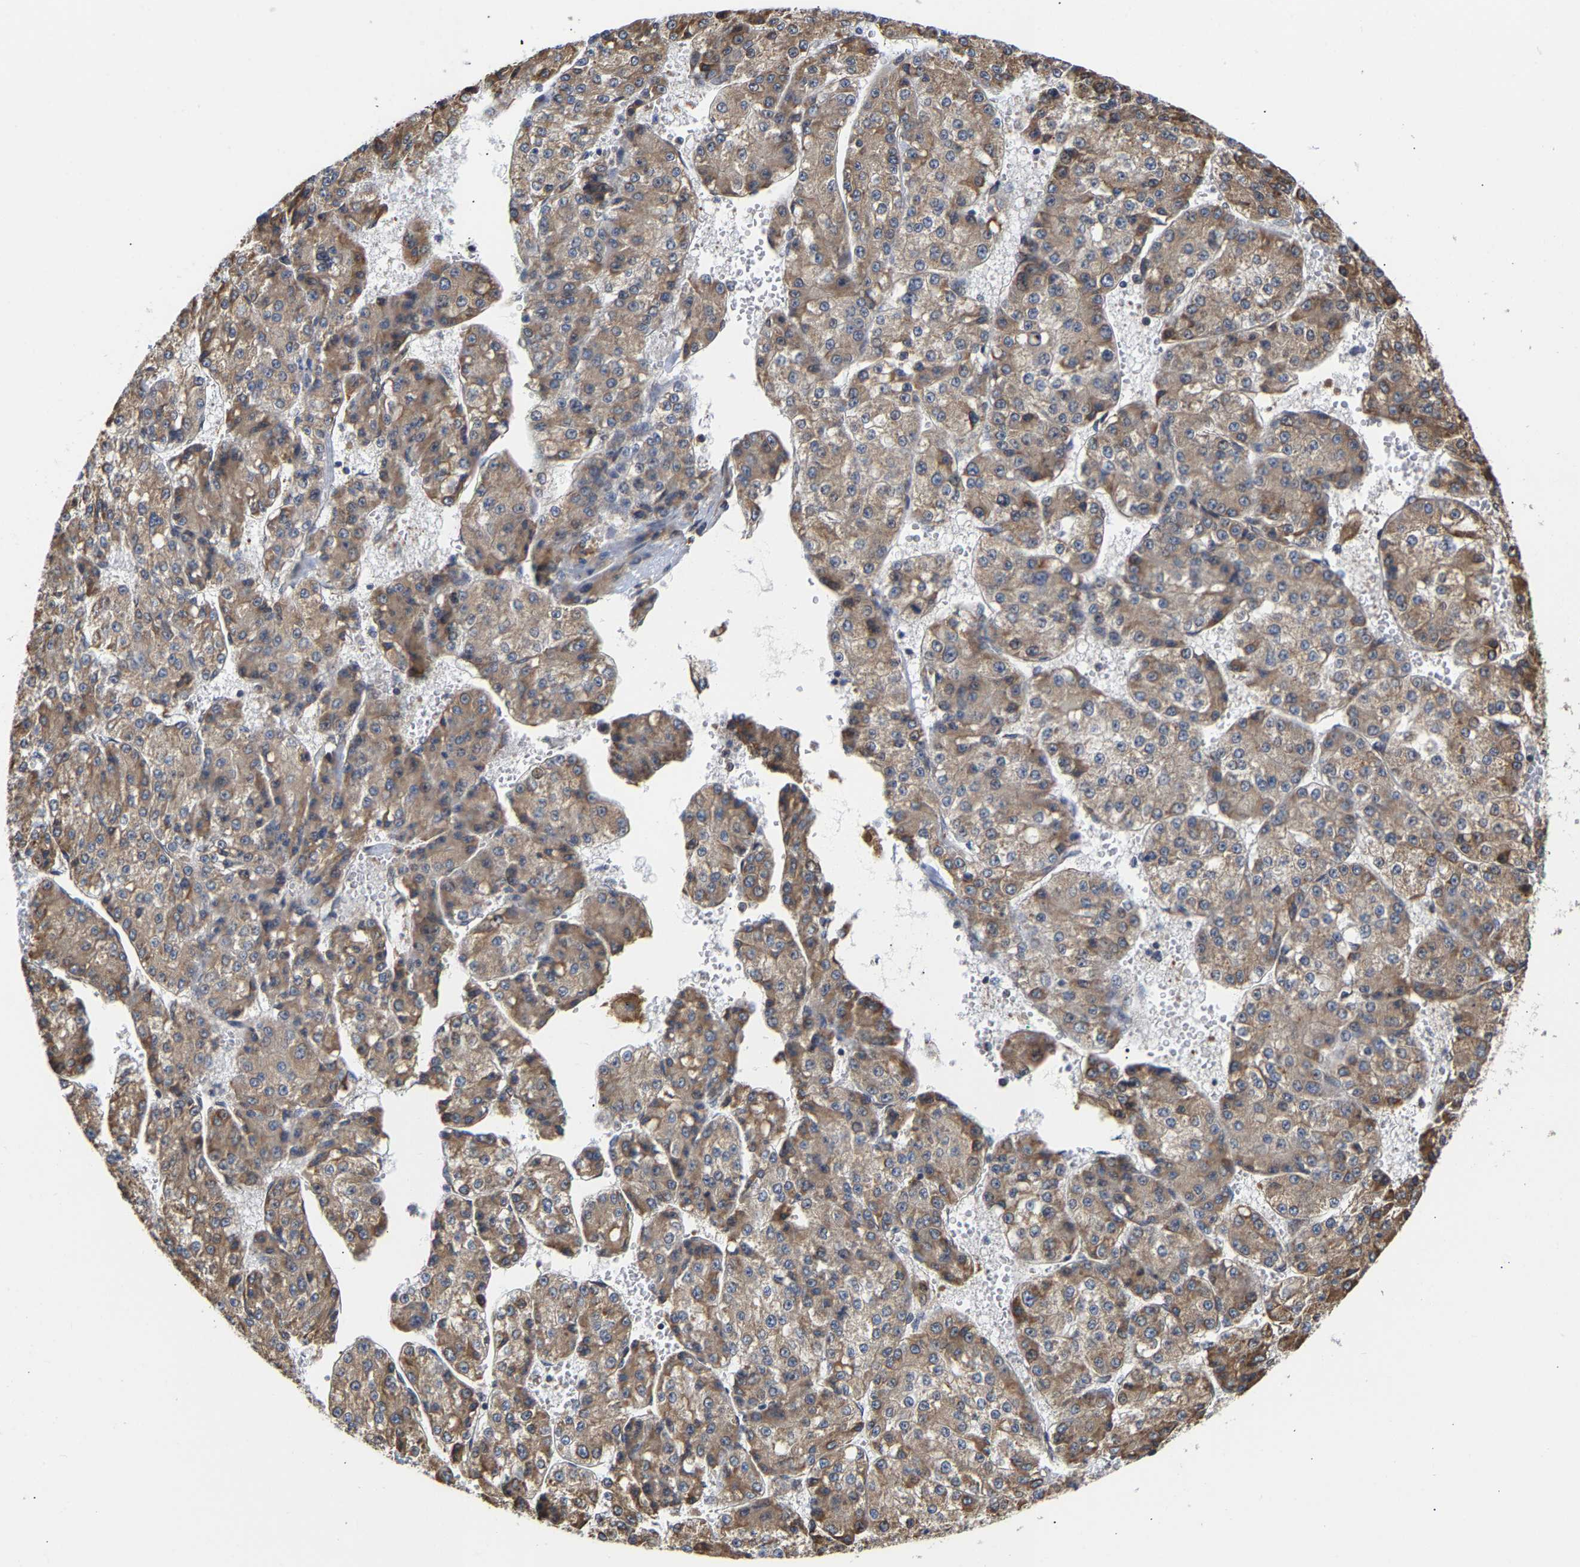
{"staining": {"intensity": "weak", "quantity": ">75%", "location": "cytoplasmic/membranous"}, "tissue": "liver cancer", "cell_type": "Tumor cells", "image_type": "cancer", "snomed": [{"axis": "morphology", "description": "Carcinoma, Hepatocellular, NOS"}, {"axis": "topography", "description": "Liver"}], "caption": "Weak cytoplasmic/membranous protein positivity is identified in about >75% of tumor cells in liver cancer.", "gene": "ARAP1", "patient": {"sex": "female", "age": 73}}